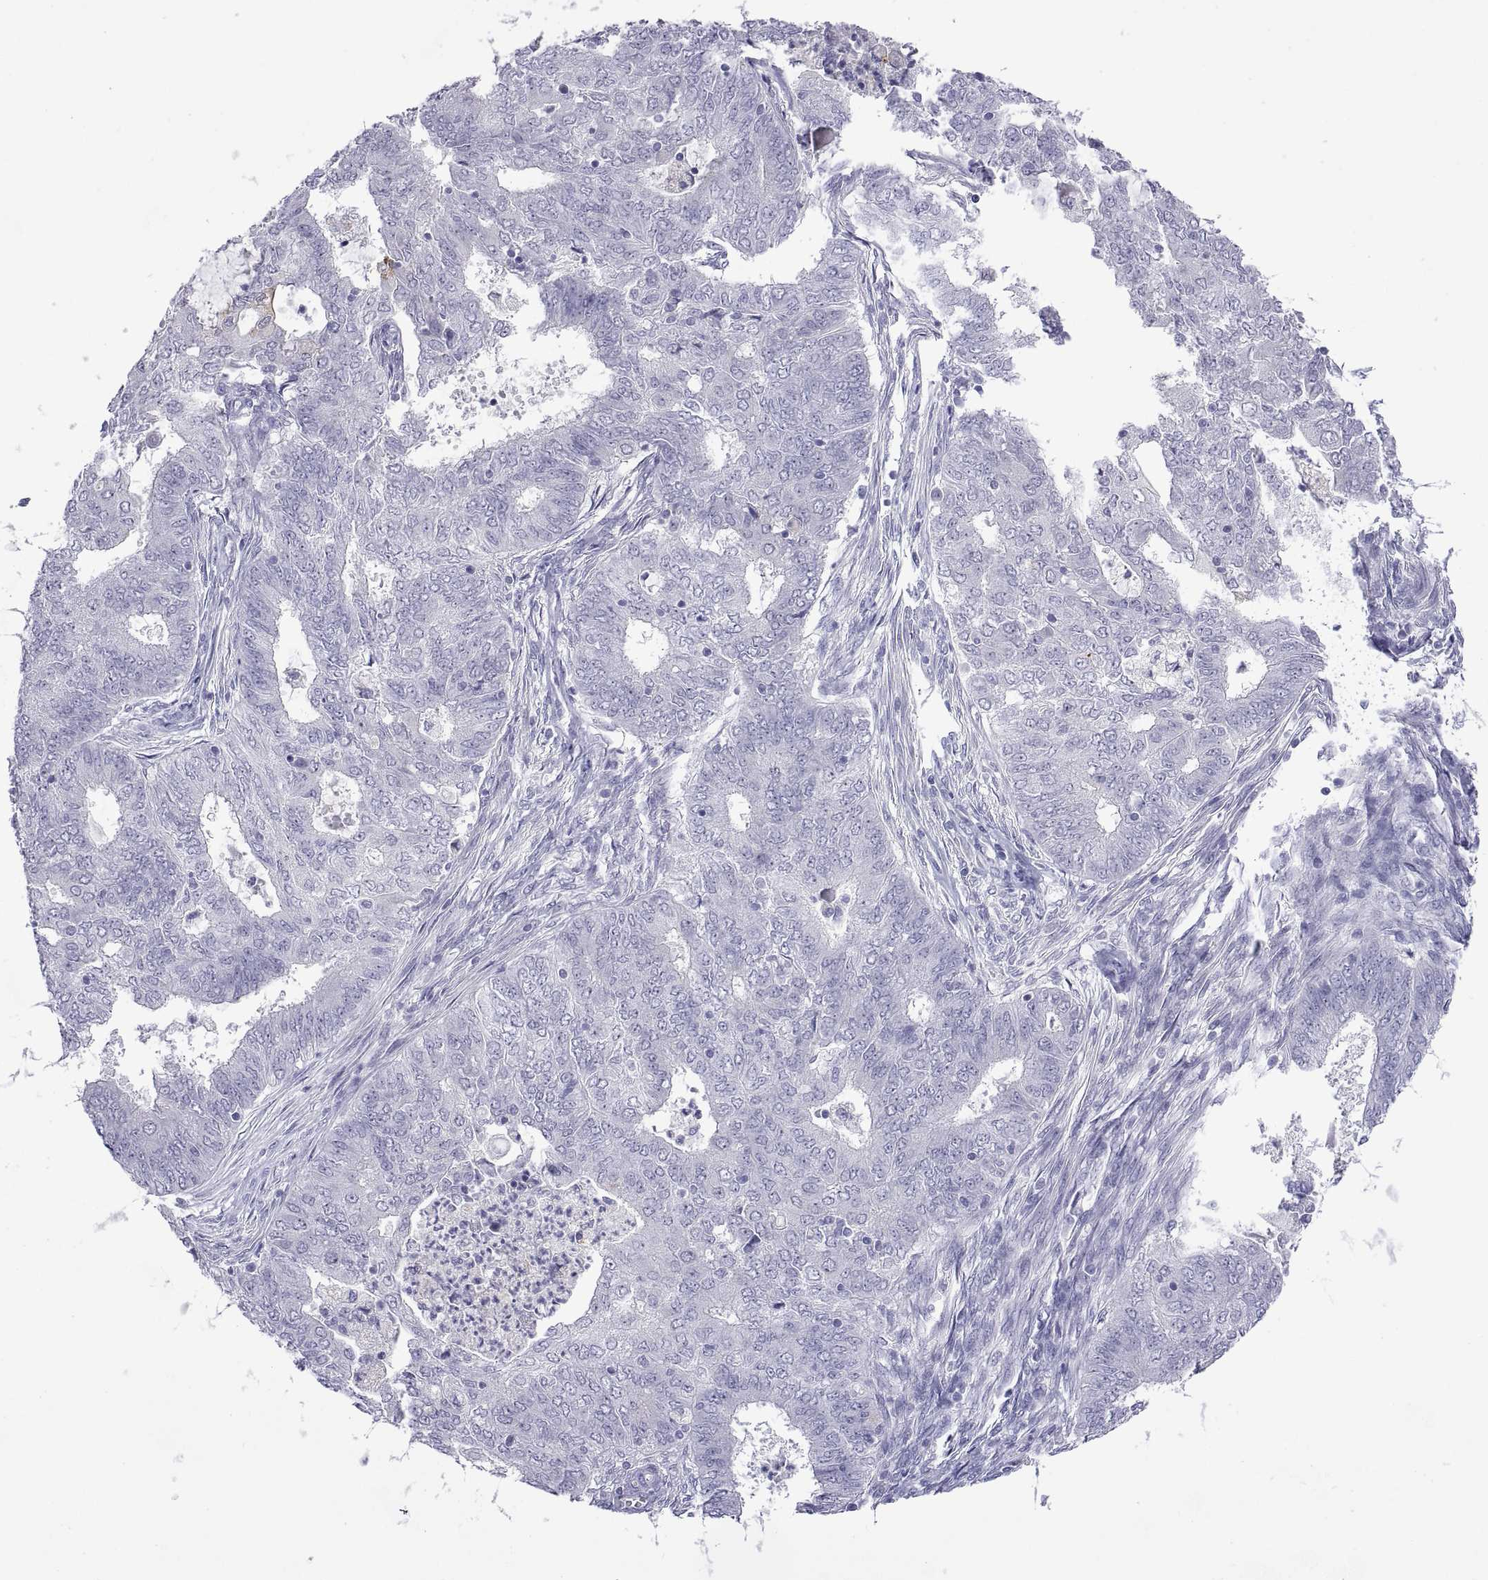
{"staining": {"intensity": "negative", "quantity": "none", "location": "none"}, "tissue": "endometrial cancer", "cell_type": "Tumor cells", "image_type": "cancer", "snomed": [{"axis": "morphology", "description": "Adenocarcinoma, NOS"}, {"axis": "topography", "description": "Endometrium"}], "caption": "High magnification brightfield microscopy of endometrial adenocarcinoma stained with DAB (3,3'-diaminobenzidine) (brown) and counterstained with hematoxylin (blue): tumor cells show no significant expression.", "gene": "VSX2", "patient": {"sex": "female", "age": 62}}